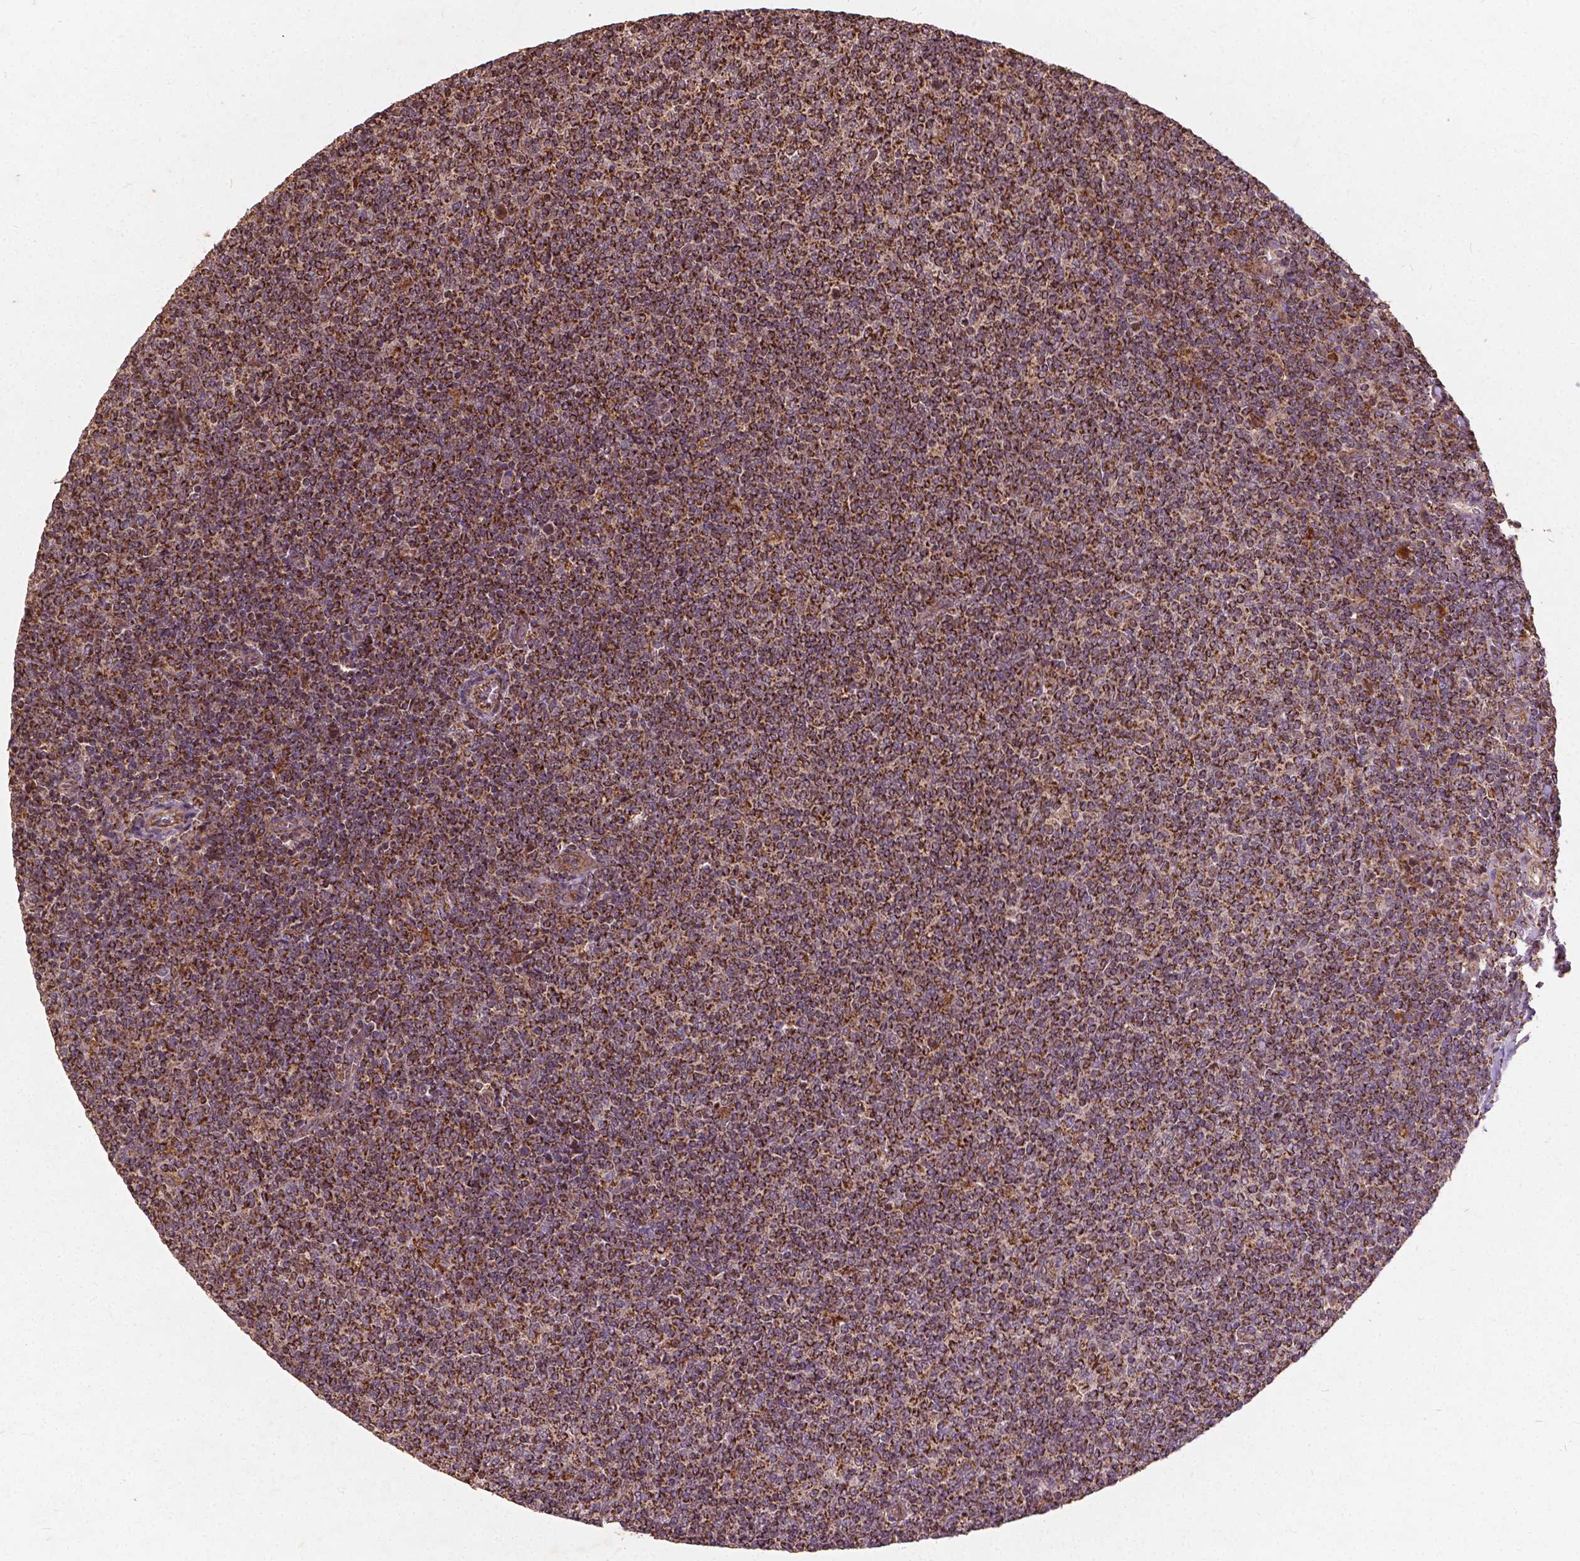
{"staining": {"intensity": "strong", "quantity": ">75%", "location": "cytoplasmic/membranous"}, "tissue": "lymphoma", "cell_type": "Tumor cells", "image_type": "cancer", "snomed": [{"axis": "morphology", "description": "Malignant lymphoma, non-Hodgkin's type, Low grade"}, {"axis": "topography", "description": "Lymph node"}], "caption": "This is an image of immunohistochemistry (IHC) staining of lymphoma, which shows strong positivity in the cytoplasmic/membranous of tumor cells.", "gene": "UBXN2A", "patient": {"sex": "male", "age": 52}}